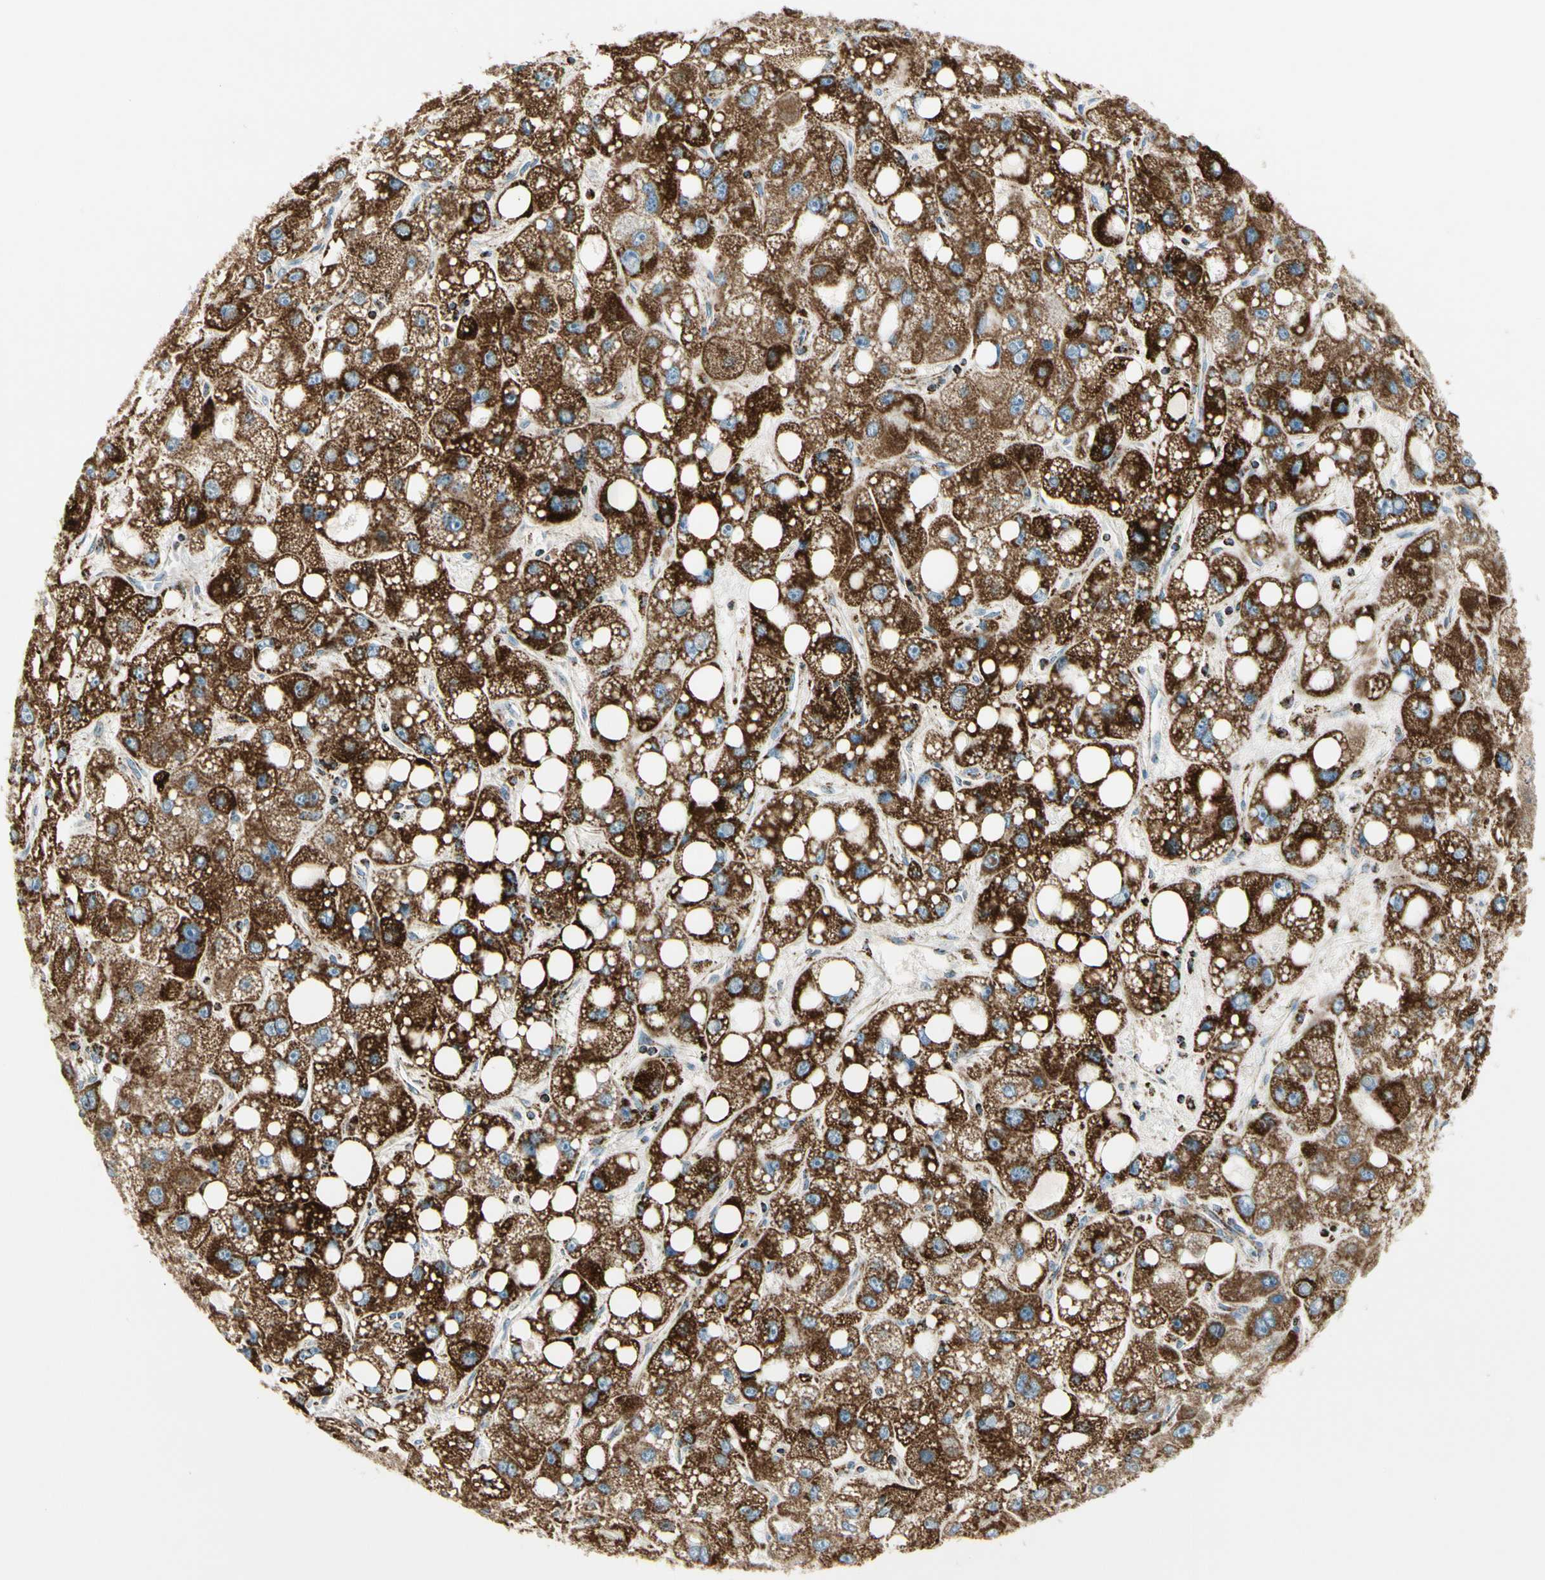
{"staining": {"intensity": "strong", "quantity": ">75%", "location": "cytoplasmic/membranous"}, "tissue": "liver cancer", "cell_type": "Tumor cells", "image_type": "cancer", "snomed": [{"axis": "morphology", "description": "Carcinoma, Hepatocellular, NOS"}, {"axis": "topography", "description": "Liver"}], "caption": "About >75% of tumor cells in human hepatocellular carcinoma (liver) reveal strong cytoplasmic/membranous protein staining as visualized by brown immunohistochemical staining.", "gene": "ME2", "patient": {"sex": "male", "age": 55}}